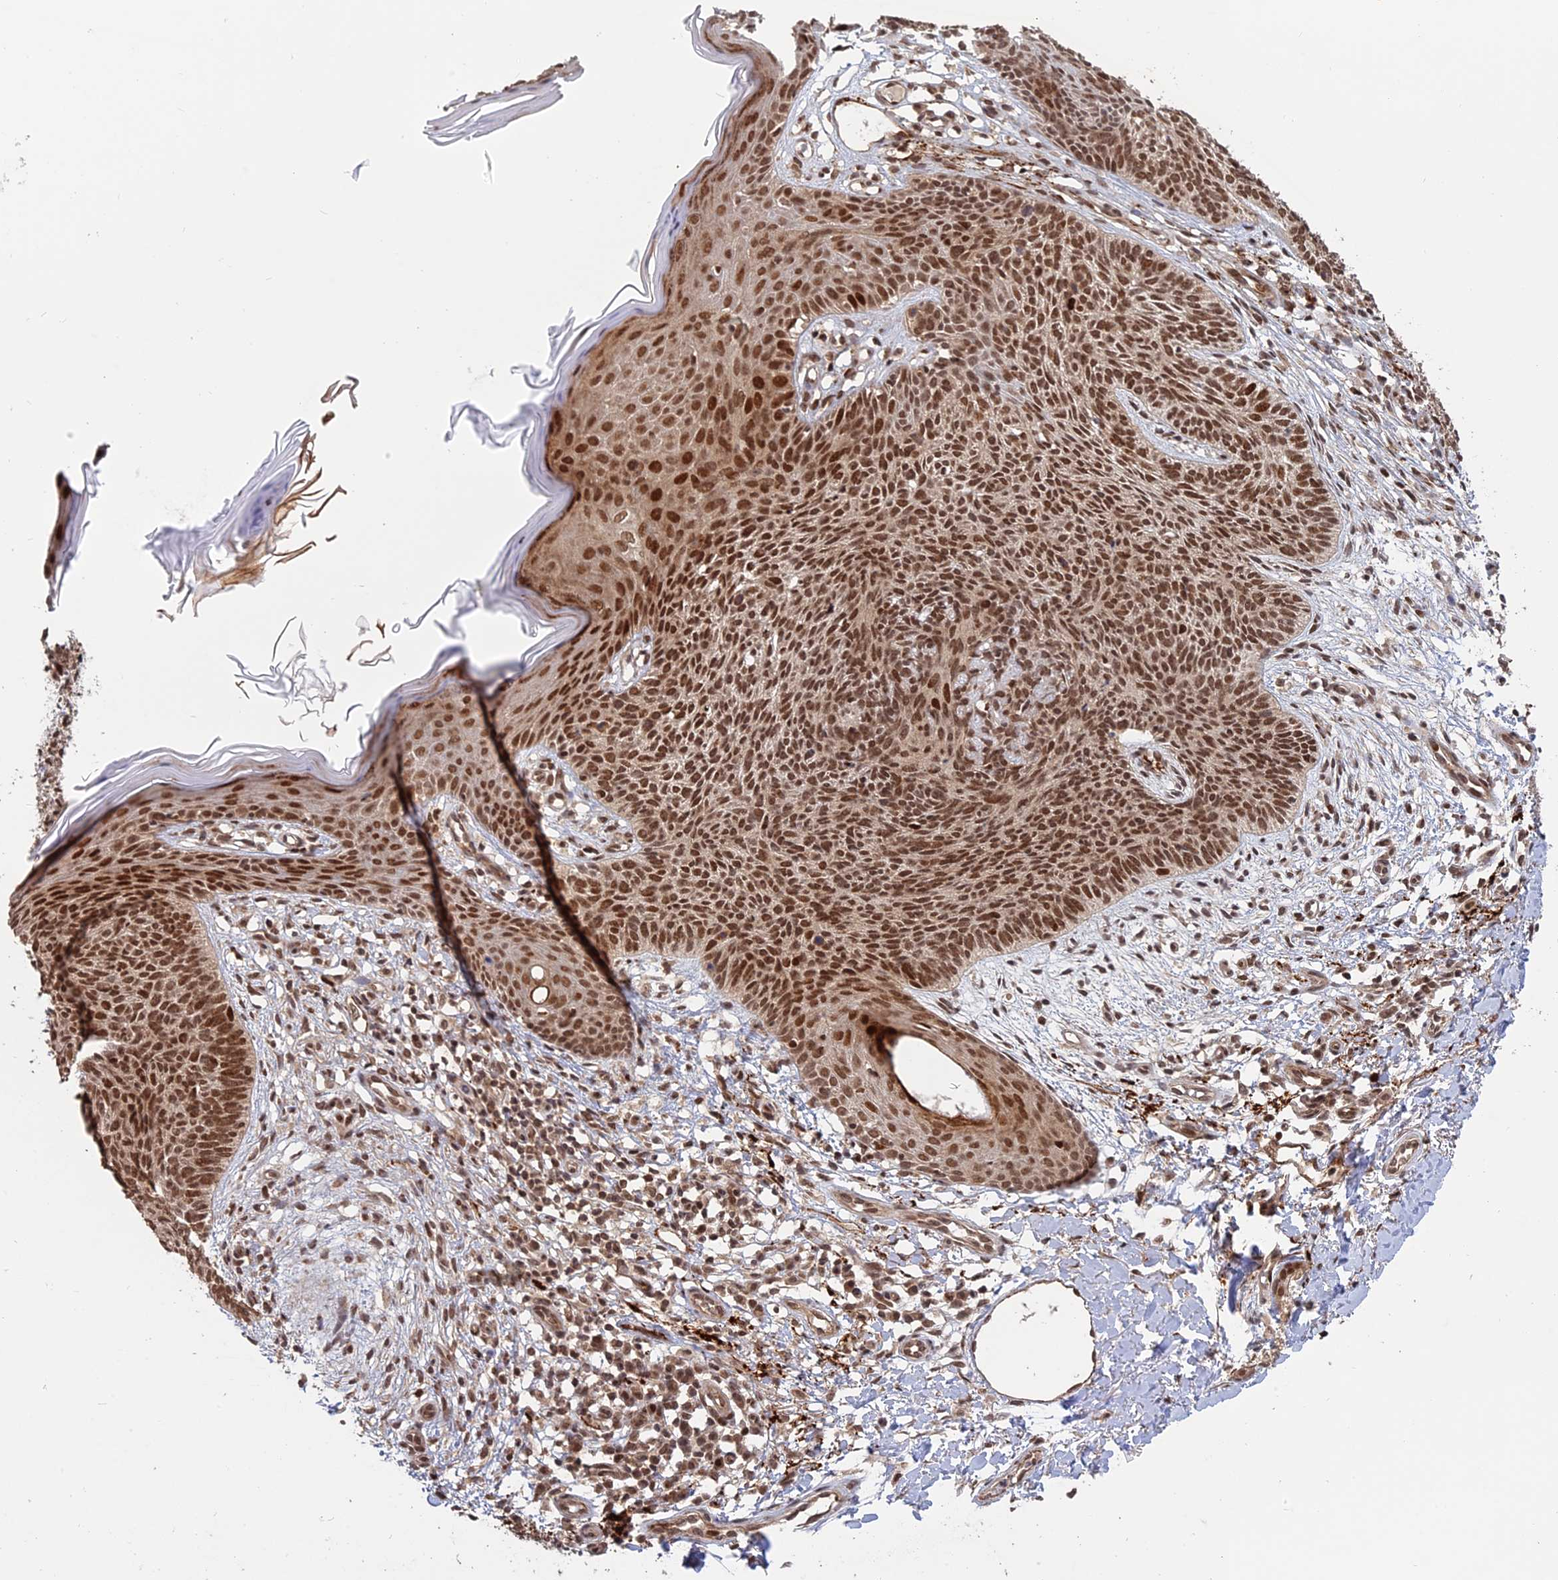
{"staining": {"intensity": "strong", "quantity": ">75%", "location": "nuclear"}, "tissue": "skin cancer", "cell_type": "Tumor cells", "image_type": "cancer", "snomed": [{"axis": "morphology", "description": "Basal cell carcinoma"}, {"axis": "topography", "description": "Skin"}], "caption": "Immunohistochemical staining of skin basal cell carcinoma exhibits high levels of strong nuclear staining in about >75% of tumor cells. (IHC, brightfield microscopy, high magnification).", "gene": "PKIG", "patient": {"sex": "female", "age": 66}}